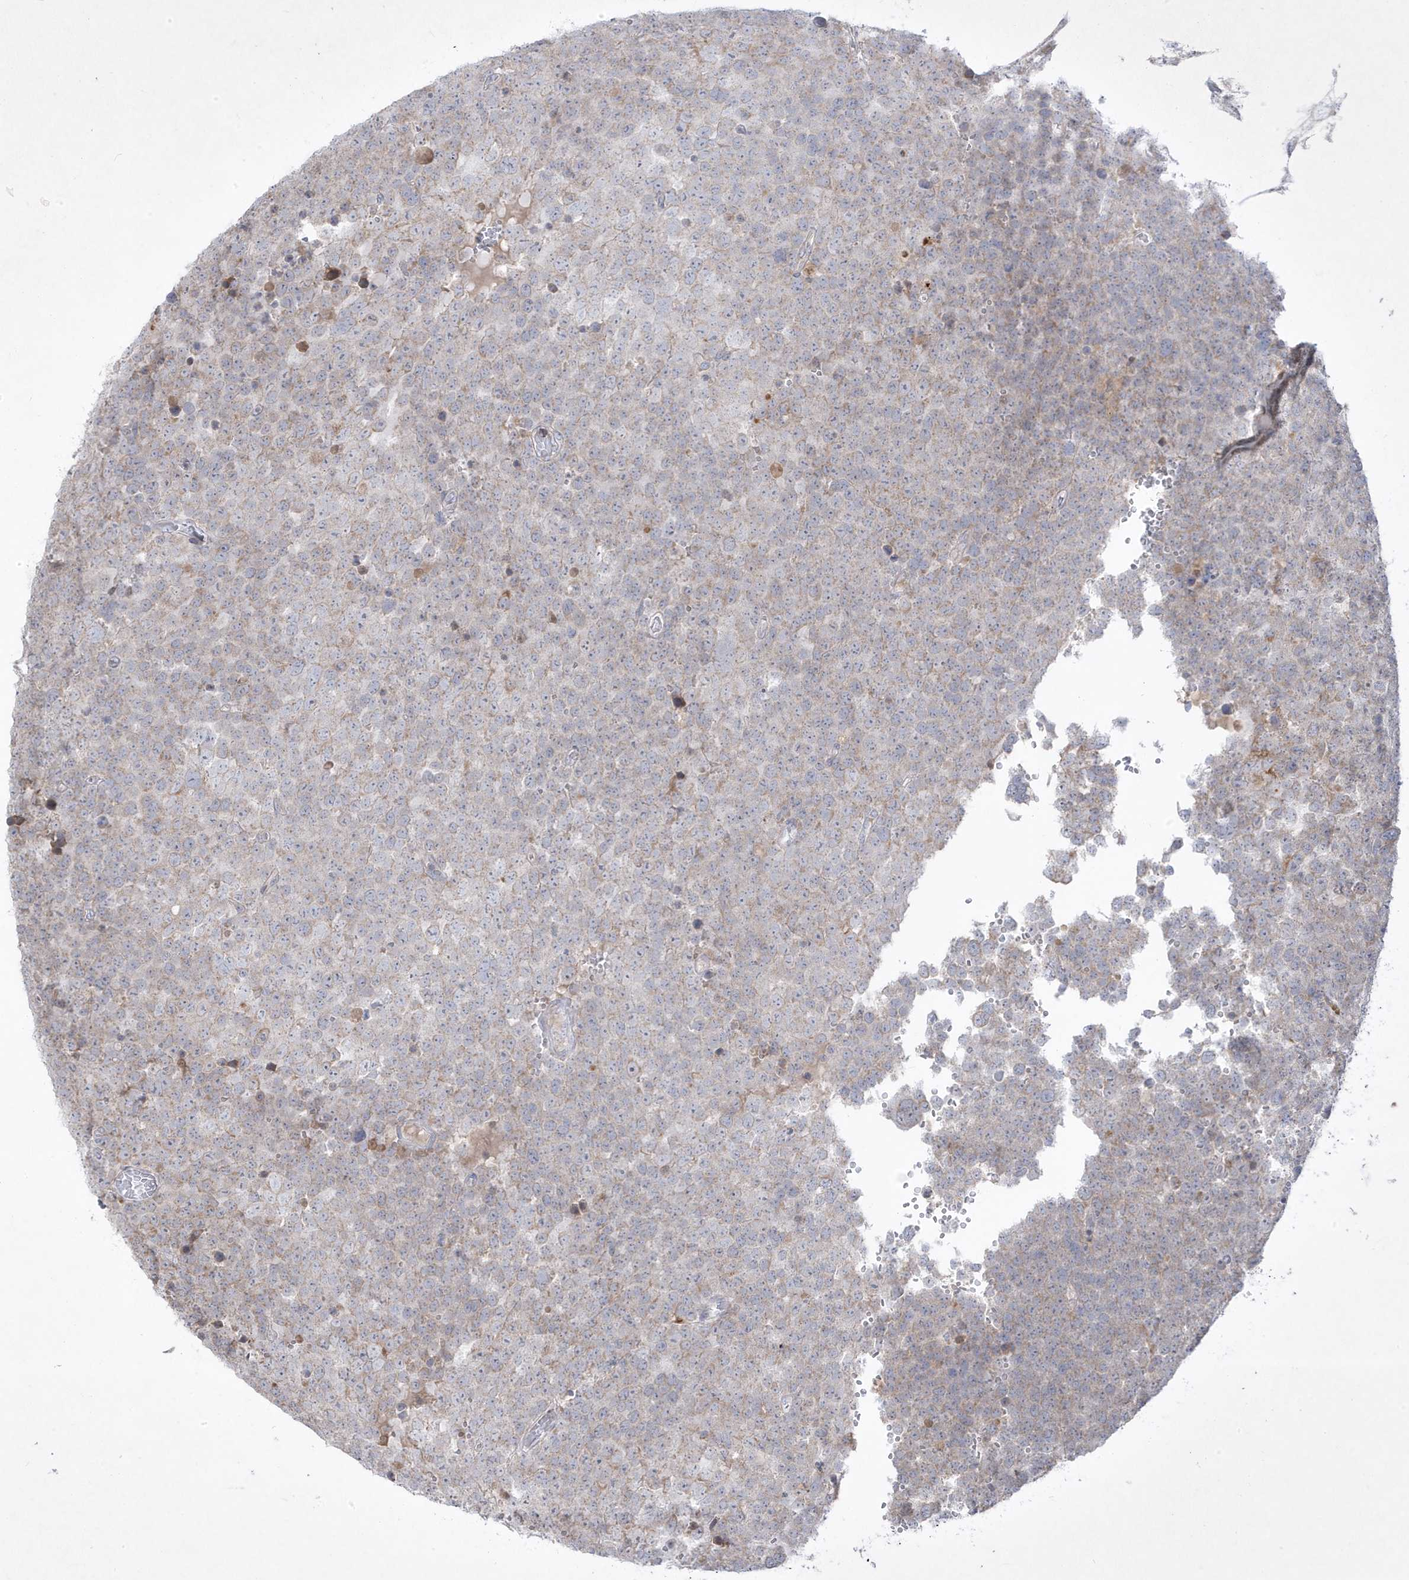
{"staining": {"intensity": "weak", "quantity": "25%-75%", "location": "cytoplasmic/membranous"}, "tissue": "testis cancer", "cell_type": "Tumor cells", "image_type": "cancer", "snomed": [{"axis": "morphology", "description": "Seminoma, NOS"}, {"axis": "topography", "description": "Testis"}], "caption": "Immunohistochemical staining of human testis cancer (seminoma) reveals weak cytoplasmic/membranous protein positivity in about 25%-75% of tumor cells.", "gene": "ADAMTSL3", "patient": {"sex": "male", "age": 71}}